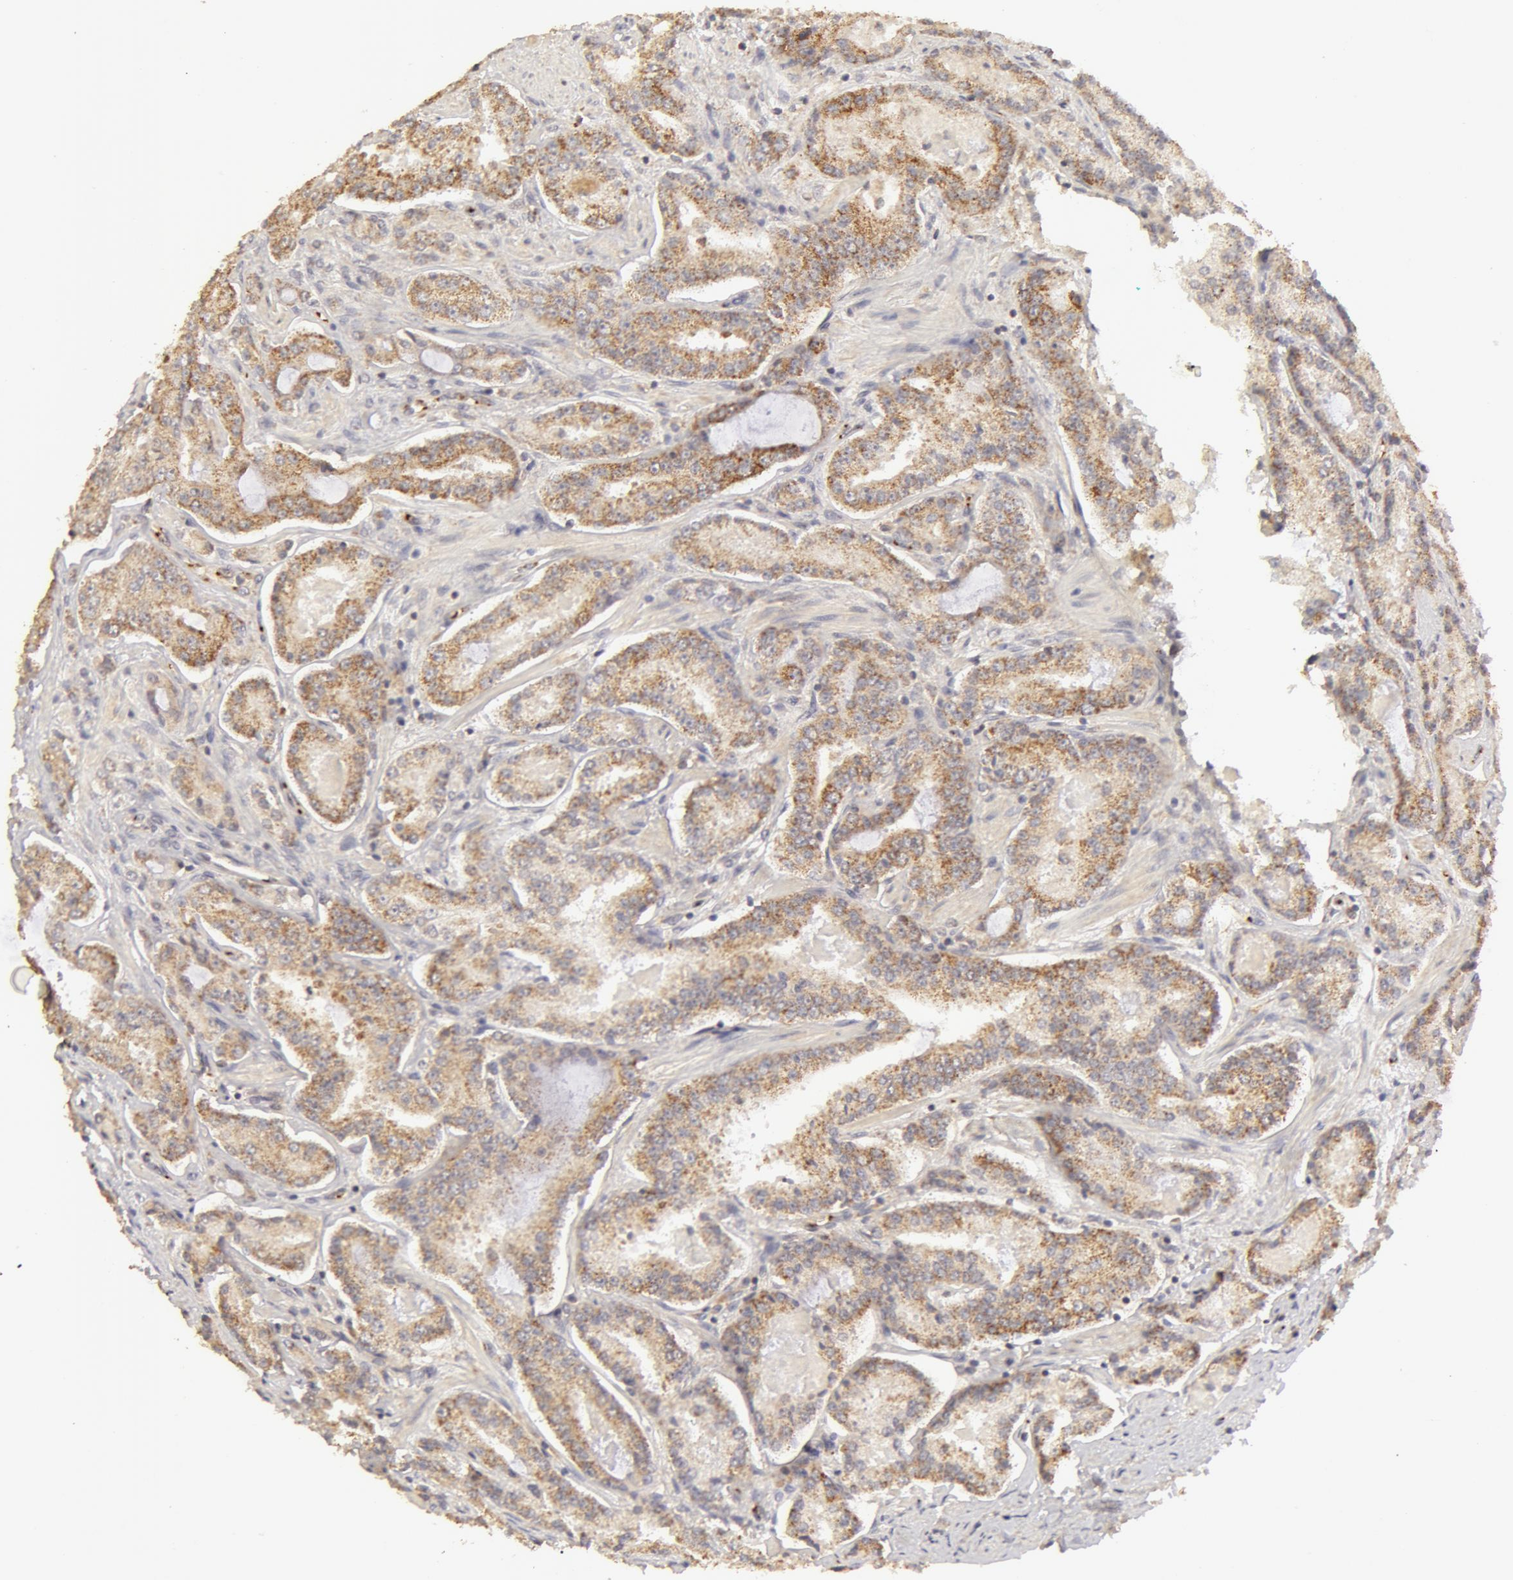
{"staining": {"intensity": "weak", "quantity": "25%-75%", "location": "cytoplasmic/membranous"}, "tissue": "prostate cancer", "cell_type": "Tumor cells", "image_type": "cancer", "snomed": [{"axis": "morphology", "description": "Adenocarcinoma, Medium grade"}, {"axis": "topography", "description": "Prostate"}], "caption": "A brown stain shows weak cytoplasmic/membranous positivity of a protein in human prostate cancer (adenocarcinoma (medium-grade)) tumor cells. (Stains: DAB in brown, nuclei in blue, Microscopy: brightfield microscopy at high magnification).", "gene": "ADPRH", "patient": {"sex": "male", "age": 72}}